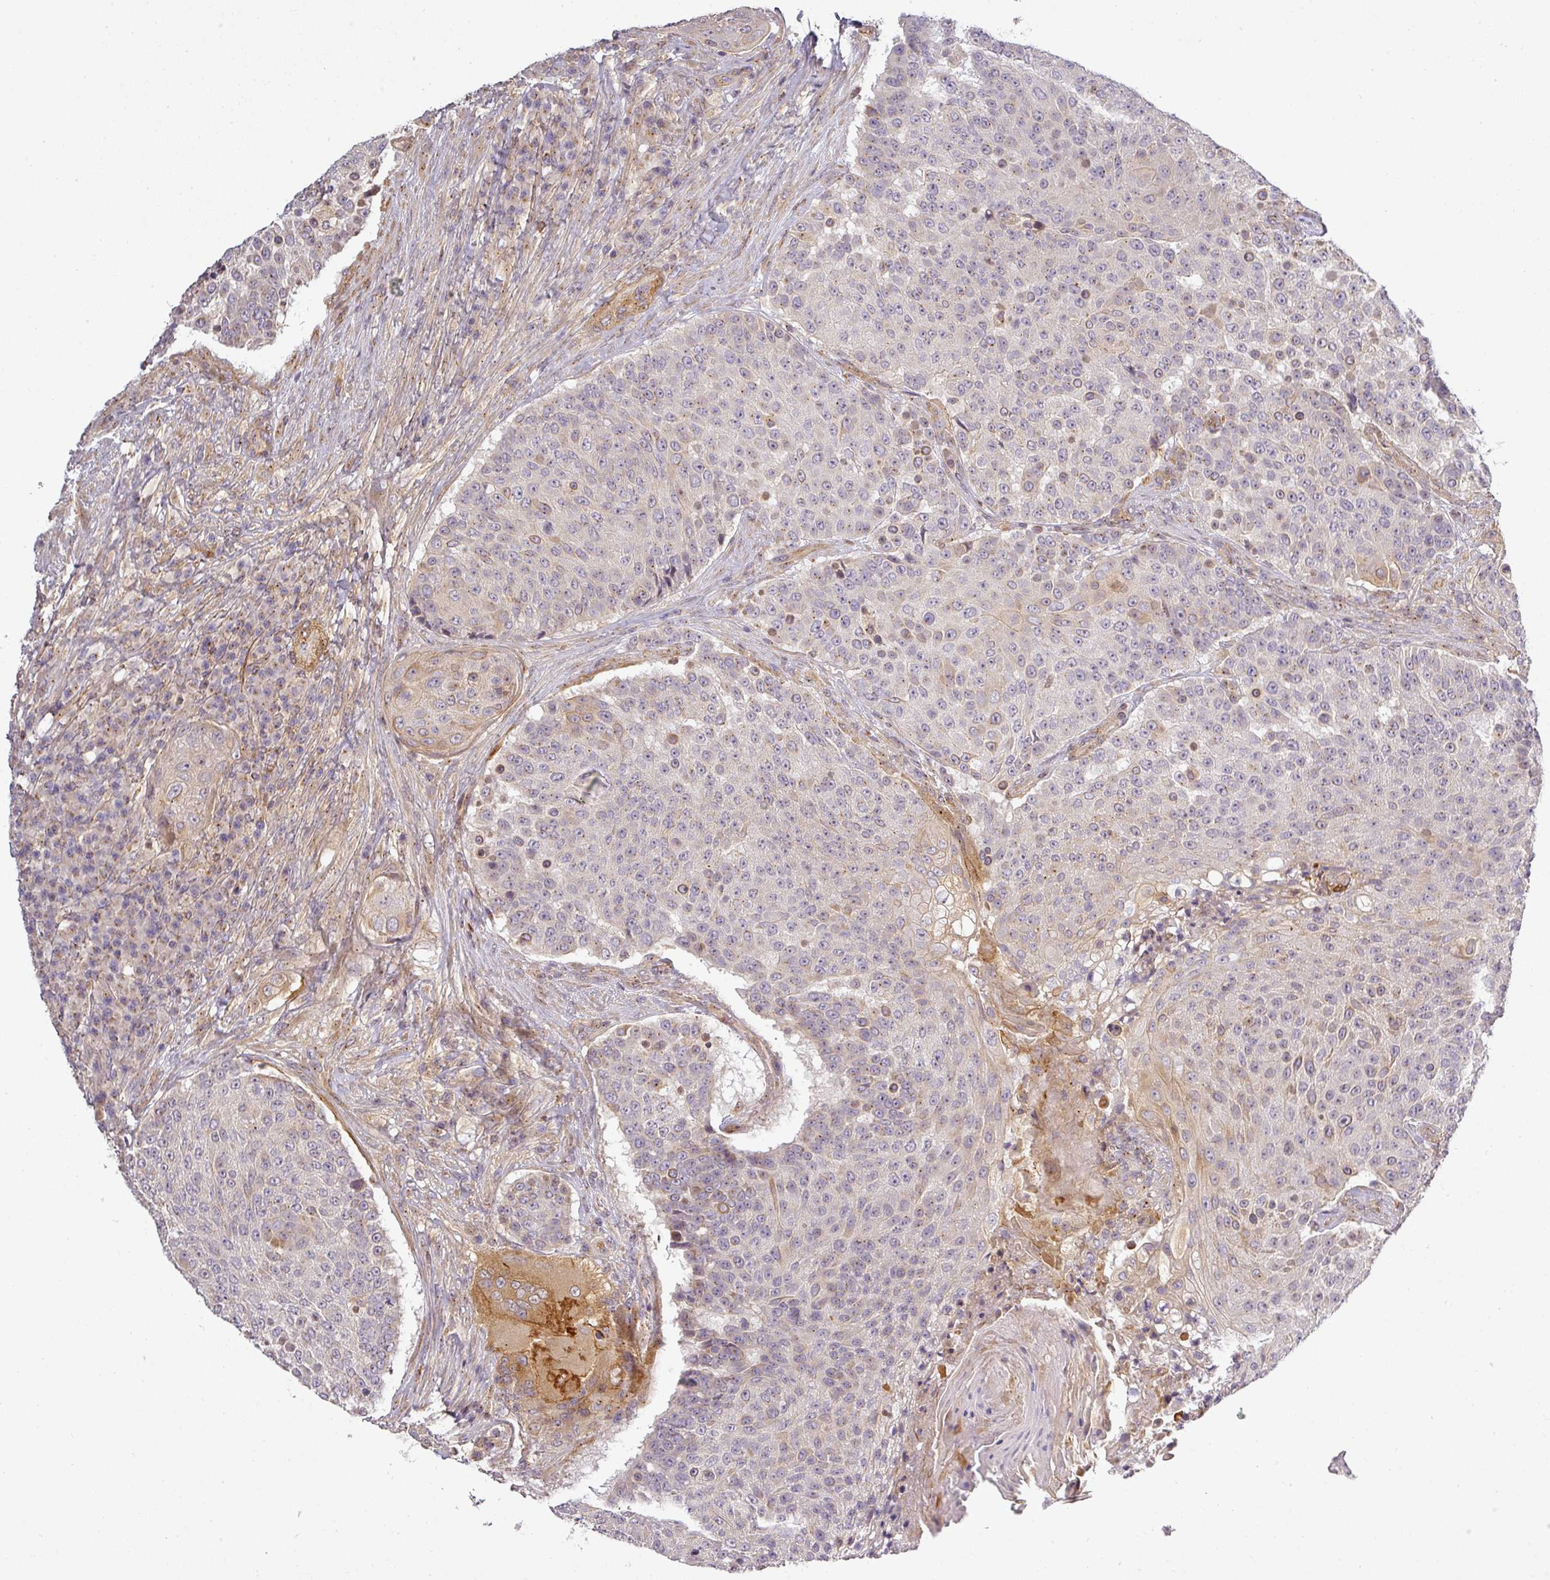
{"staining": {"intensity": "weak", "quantity": "<25%", "location": "cytoplasmic/membranous"}, "tissue": "urothelial cancer", "cell_type": "Tumor cells", "image_type": "cancer", "snomed": [{"axis": "morphology", "description": "Urothelial carcinoma, High grade"}, {"axis": "topography", "description": "Urinary bladder"}], "caption": "IHC micrograph of neoplastic tissue: human urothelial carcinoma (high-grade) stained with DAB (3,3'-diaminobenzidine) displays no significant protein positivity in tumor cells. (Brightfield microscopy of DAB immunohistochemistry (IHC) at high magnification).", "gene": "NIN", "patient": {"sex": "female", "age": 63}}